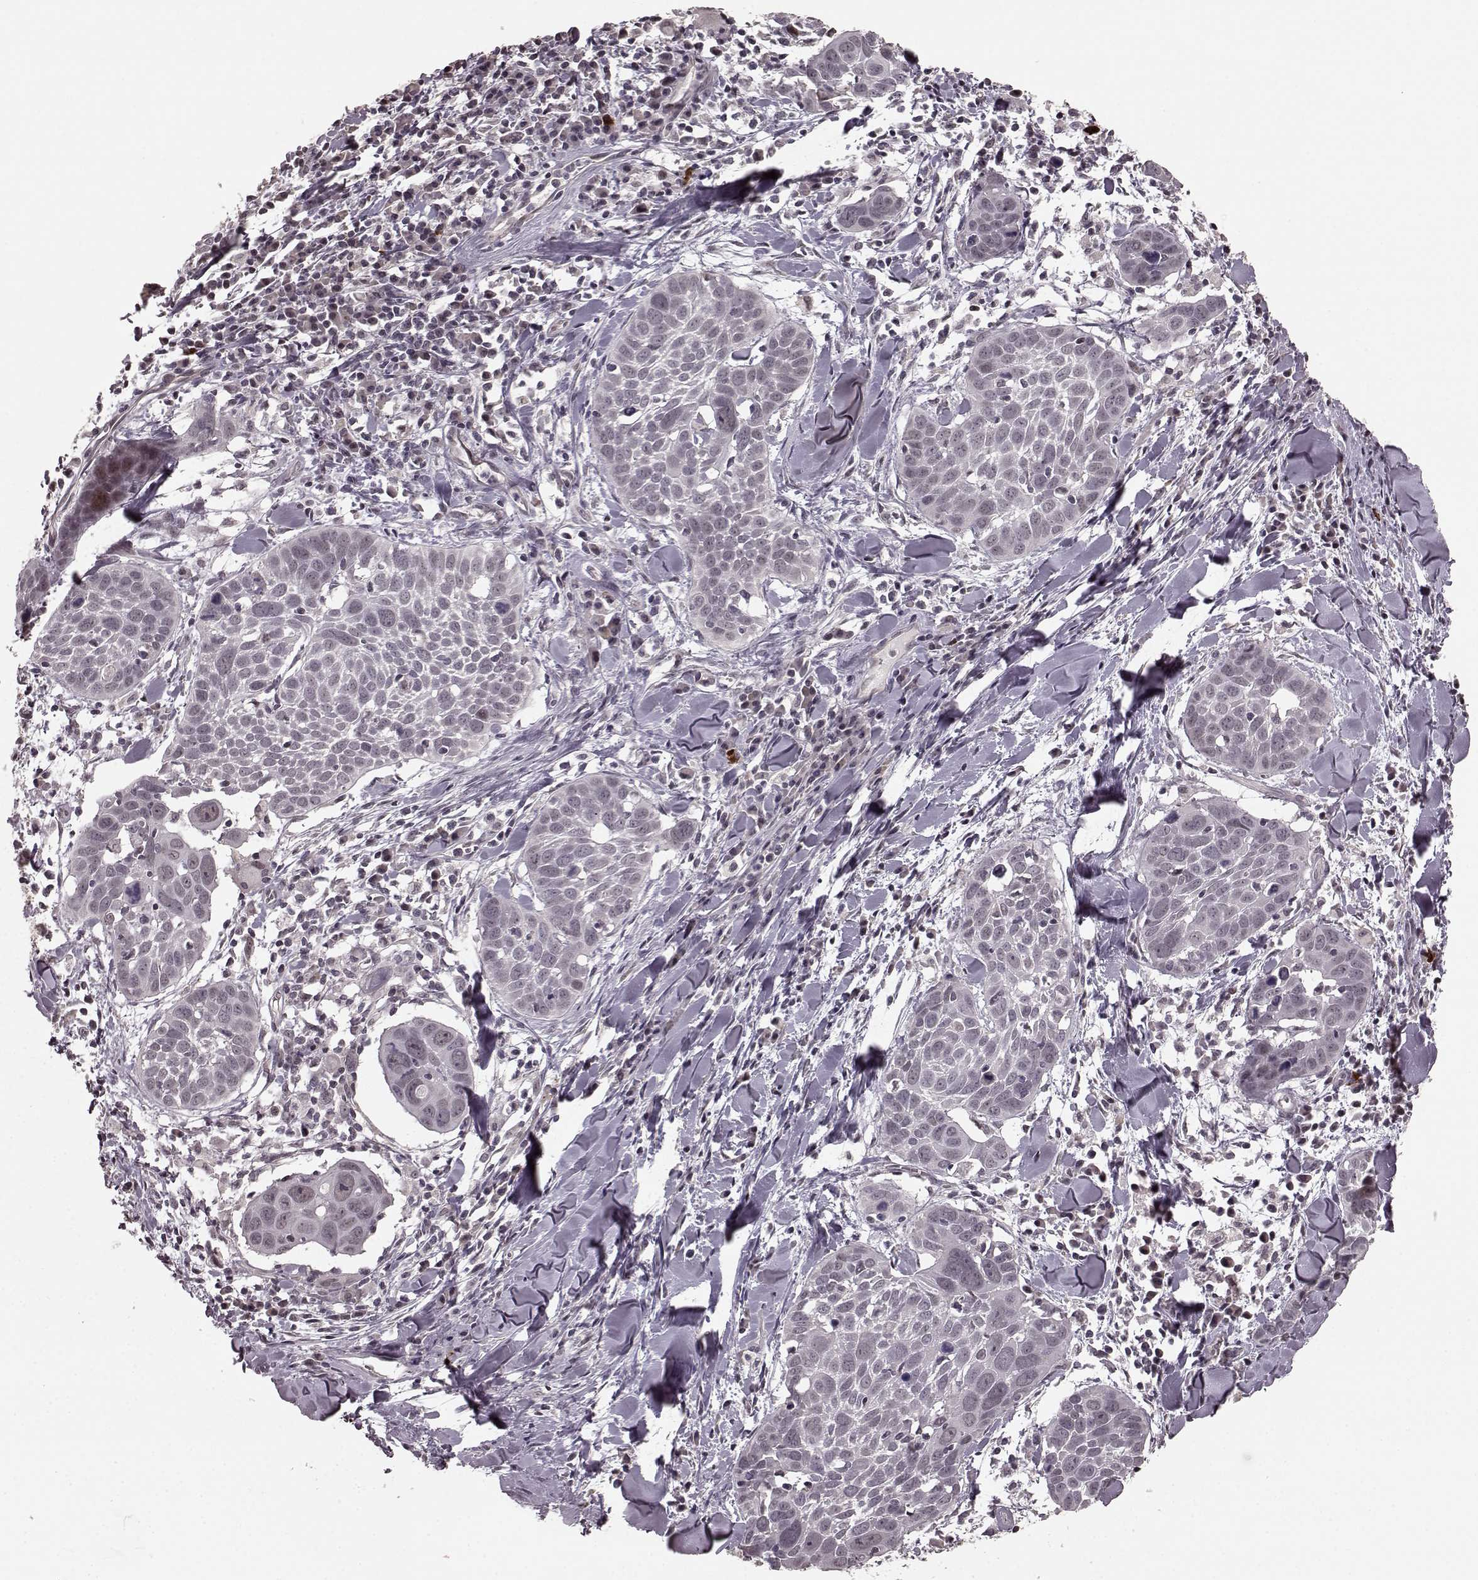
{"staining": {"intensity": "negative", "quantity": "none", "location": "none"}, "tissue": "lung cancer", "cell_type": "Tumor cells", "image_type": "cancer", "snomed": [{"axis": "morphology", "description": "Squamous cell carcinoma, NOS"}, {"axis": "topography", "description": "Lung"}], "caption": "The image shows no significant expression in tumor cells of squamous cell carcinoma (lung). The staining was performed using DAB (3,3'-diaminobenzidine) to visualize the protein expression in brown, while the nuclei were stained in blue with hematoxylin (Magnification: 20x).", "gene": "PLCB4", "patient": {"sex": "male", "age": 57}}